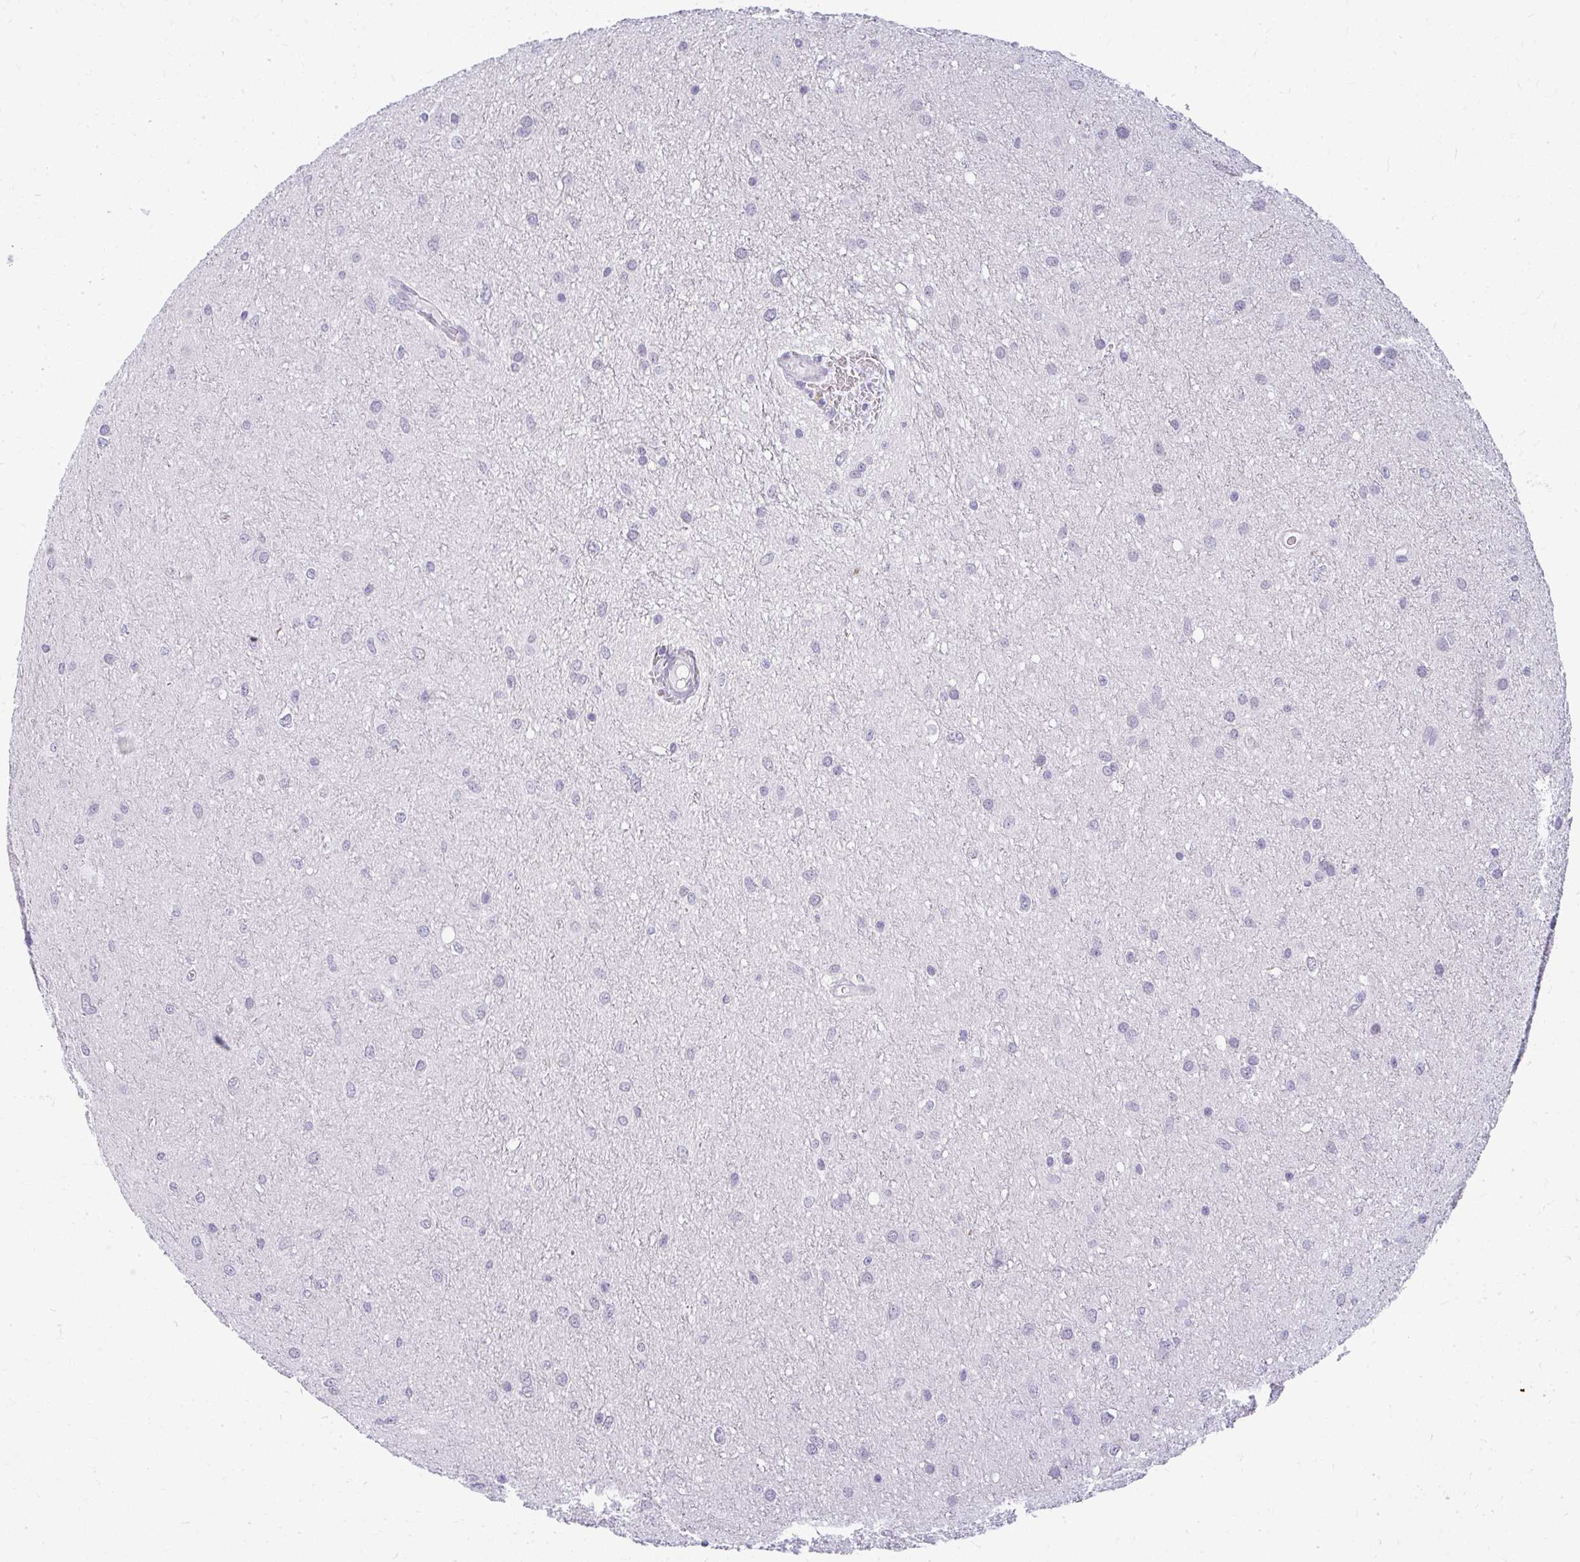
{"staining": {"intensity": "negative", "quantity": "none", "location": "none"}, "tissue": "glioma", "cell_type": "Tumor cells", "image_type": "cancer", "snomed": [{"axis": "morphology", "description": "Glioma, malignant, Low grade"}, {"axis": "topography", "description": "Cerebellum"}], "caption": "Glioma was stained to show a protein in brown. There is no significant staining in tumor cells.", "gene": "TEX33", "patient": {"sex": "female", "age": 5}}